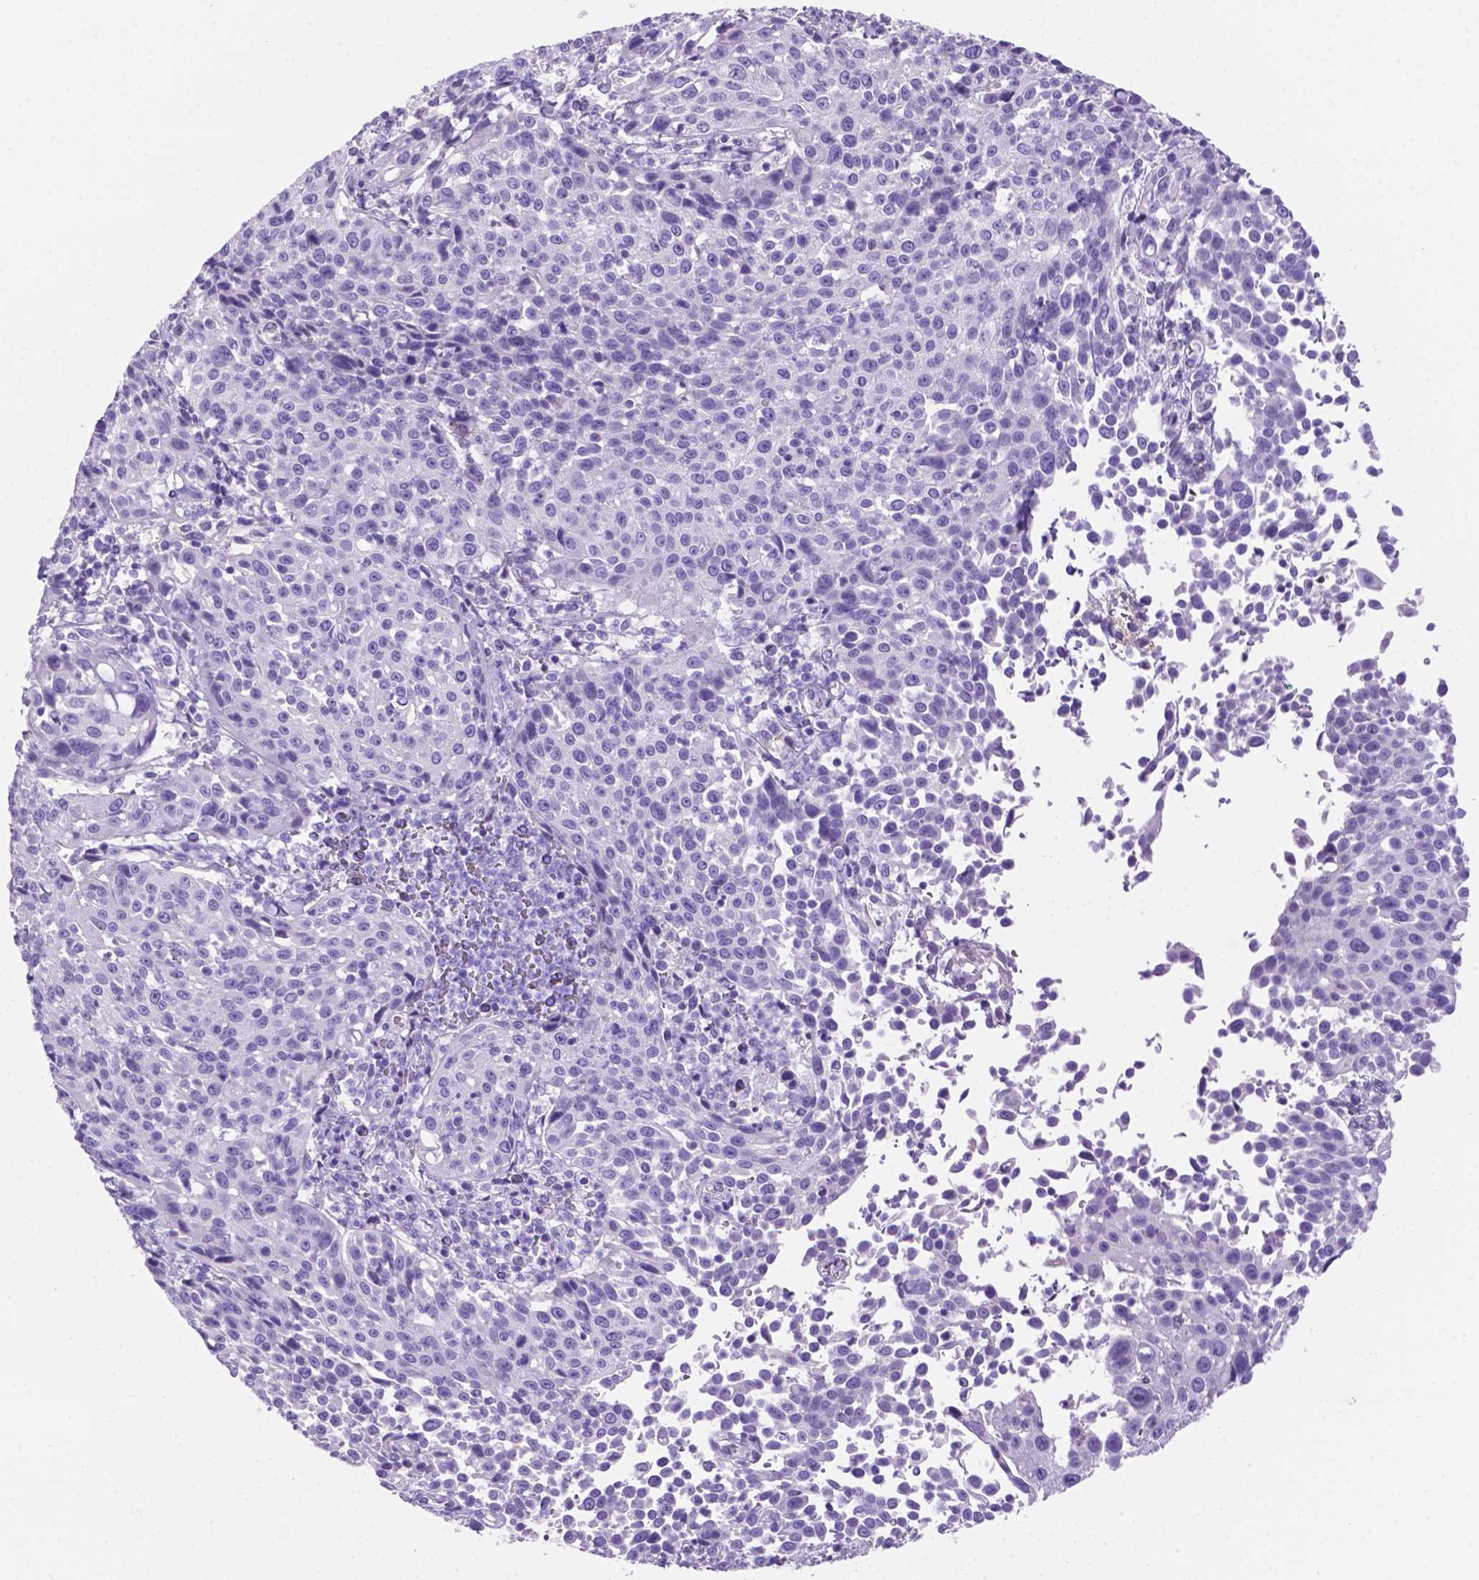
{"staining": {"intensity": "negative", "quantity": "none", "location": "none"}, "tissue": "cervical cancer", "cell_type": "Tumor cells", "image_type": "cancer", "snomed": [{"axis": "morphology", "description": "Squamous cell carcinoma, NOS"}, {"axis": "topography", "description": "Cervix"}], "caption": "Cervical cancer (squamous cell carcinoma) was stained to show a protein in brown. There is no significant expression in tumor cells. (Brightfield microscopy of DAB (3,3'-diaminobenzidine) immunohistochemistry (IHC) at high magnification).", "gene": "TMEM210", "patient": {"sex": "female", "age": 26}}